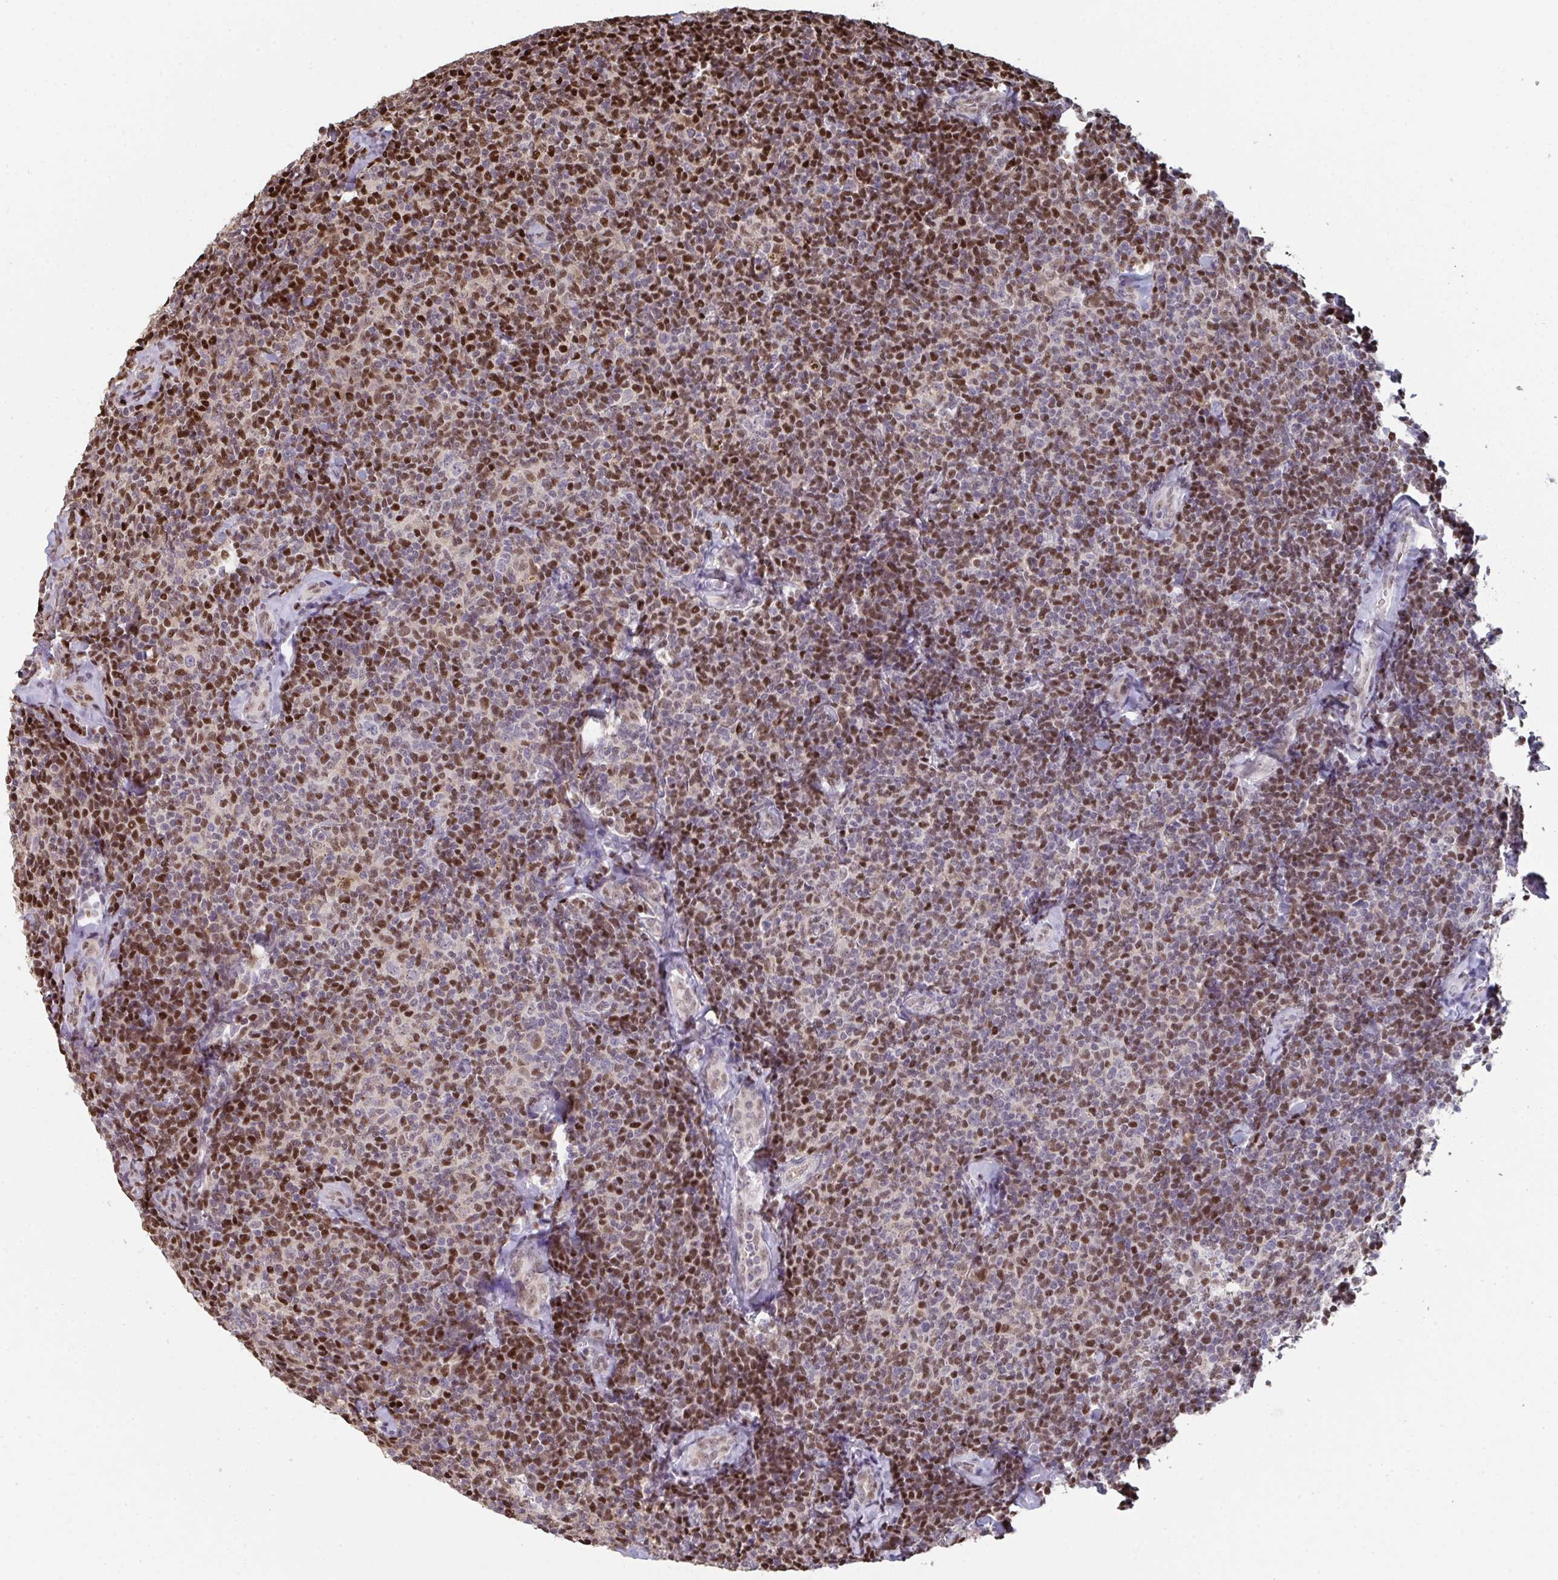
{"staining": {"intensity": "strong", "quantity": "25%-75%", "location": "nuclear"}, "tissue": "lymphoma", "cell_type": "Tumor cells", "image_type": "cancer", "snomed": [{"axis": "morphology", "description": "Malignant lymphoma, non-Hodgkin's type, Low grade"}, {"axis": "topography", "description": "Lymph node"}], "caption": "This histopathology image exhibits IHC staining of human lymphoma, with high strong nuclear expression in about 25%-75% of tumor cells.", "gene": "ACD", "patient": {"sex": "female", "age": 56}}